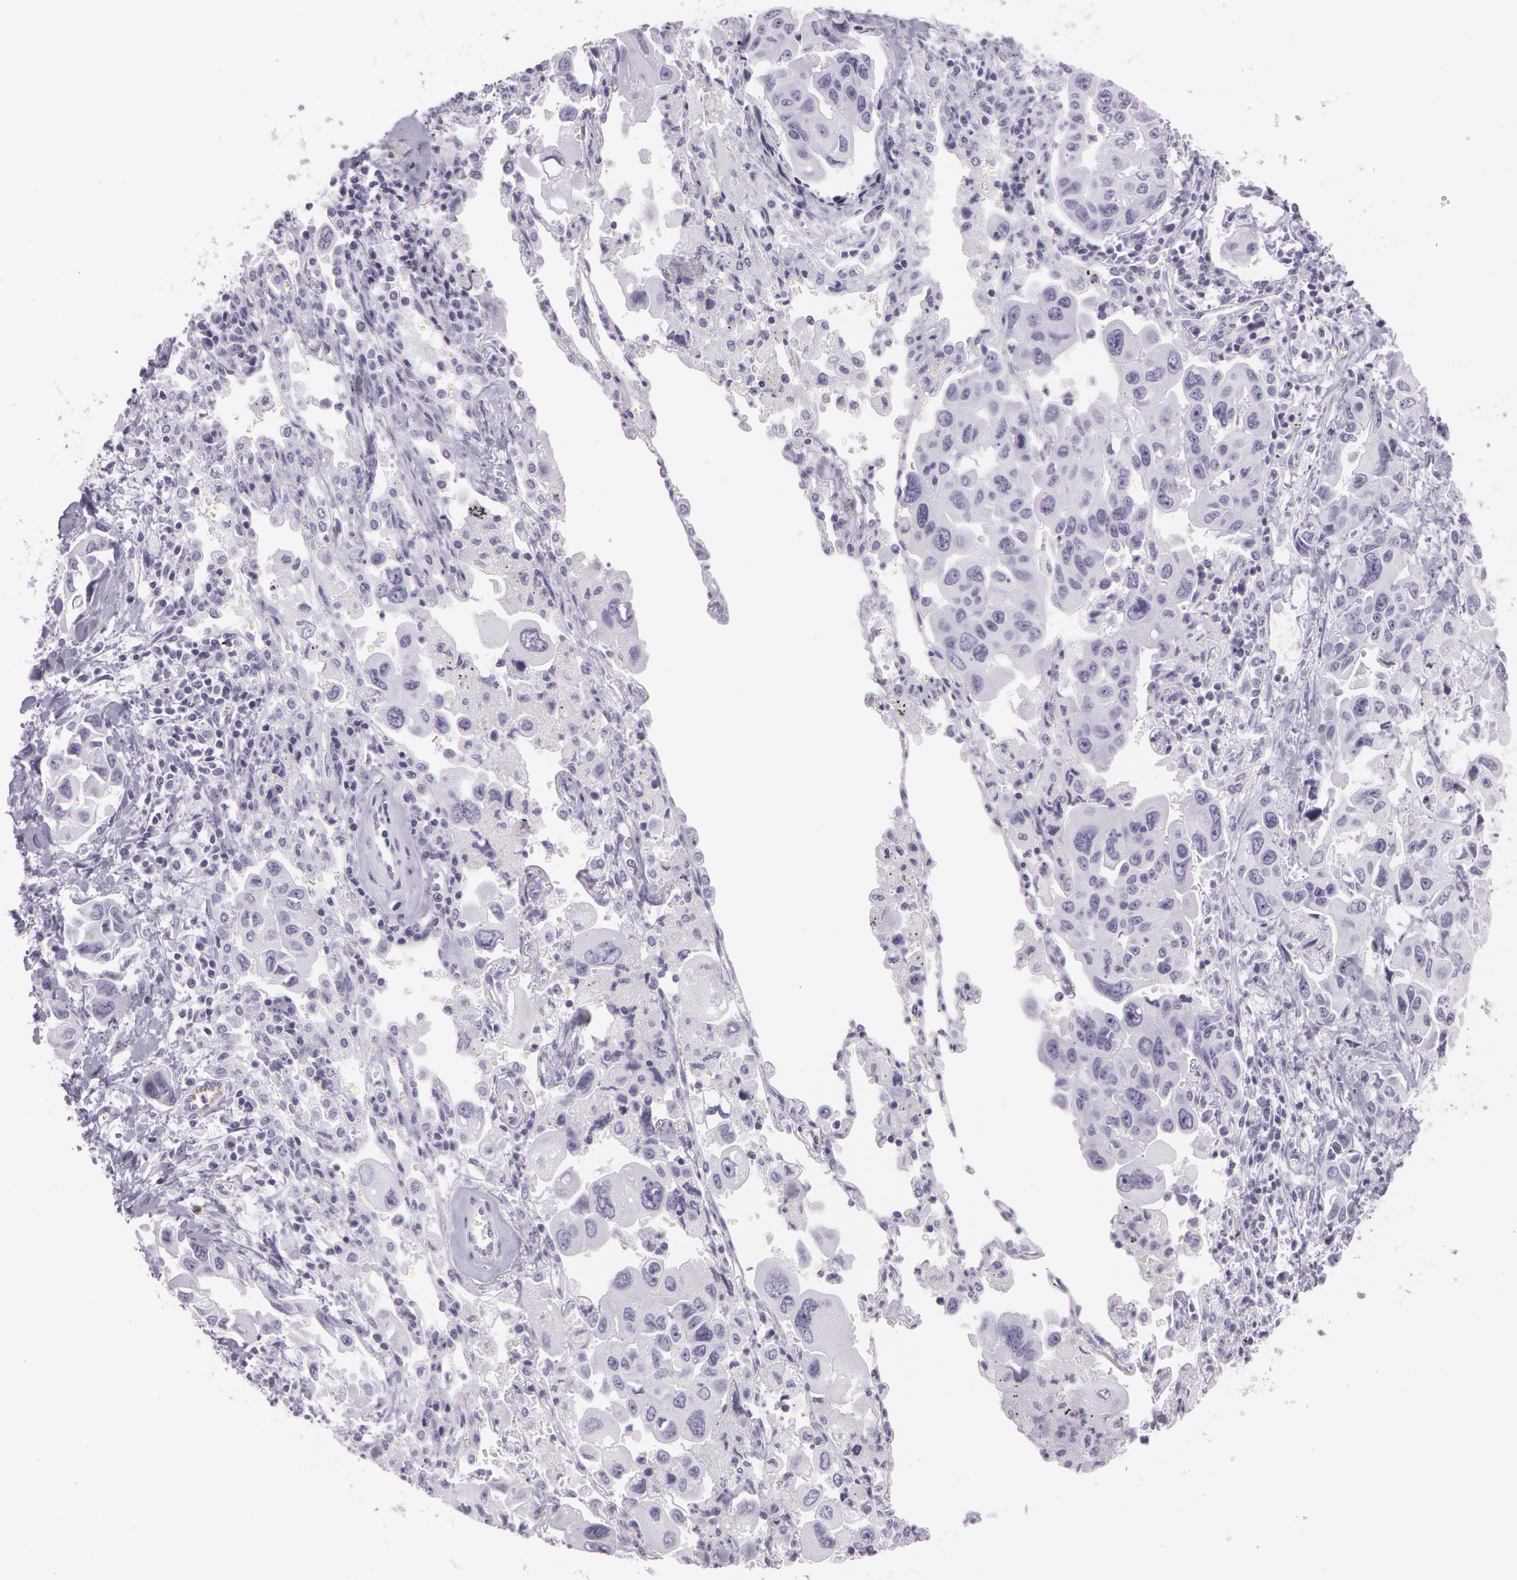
{"staining": {"intensity": "negative", "quantity": "none", "location": "none"}, "tissue": "lung cancer", "cell_type": "Tumor cells", "image_type": "cancer", "snomed": [{"axis": "morphology", "description": "Adenocarcinoma, NOS"}, {"axis": "topography", "description": "Lung"}], "caption": "Tumor cells are negative for brown protein staining in lung cancer (adenocarcinoma). The staining was performed using DAB (3,3'-diaminobenzidine) to visualize the protein expression in brown, while the nuclei were stained in blue with hematoxylin (Magnification: 20x).", "gene": "SNCG", "patient": {"sex": "male", "age": 64}}